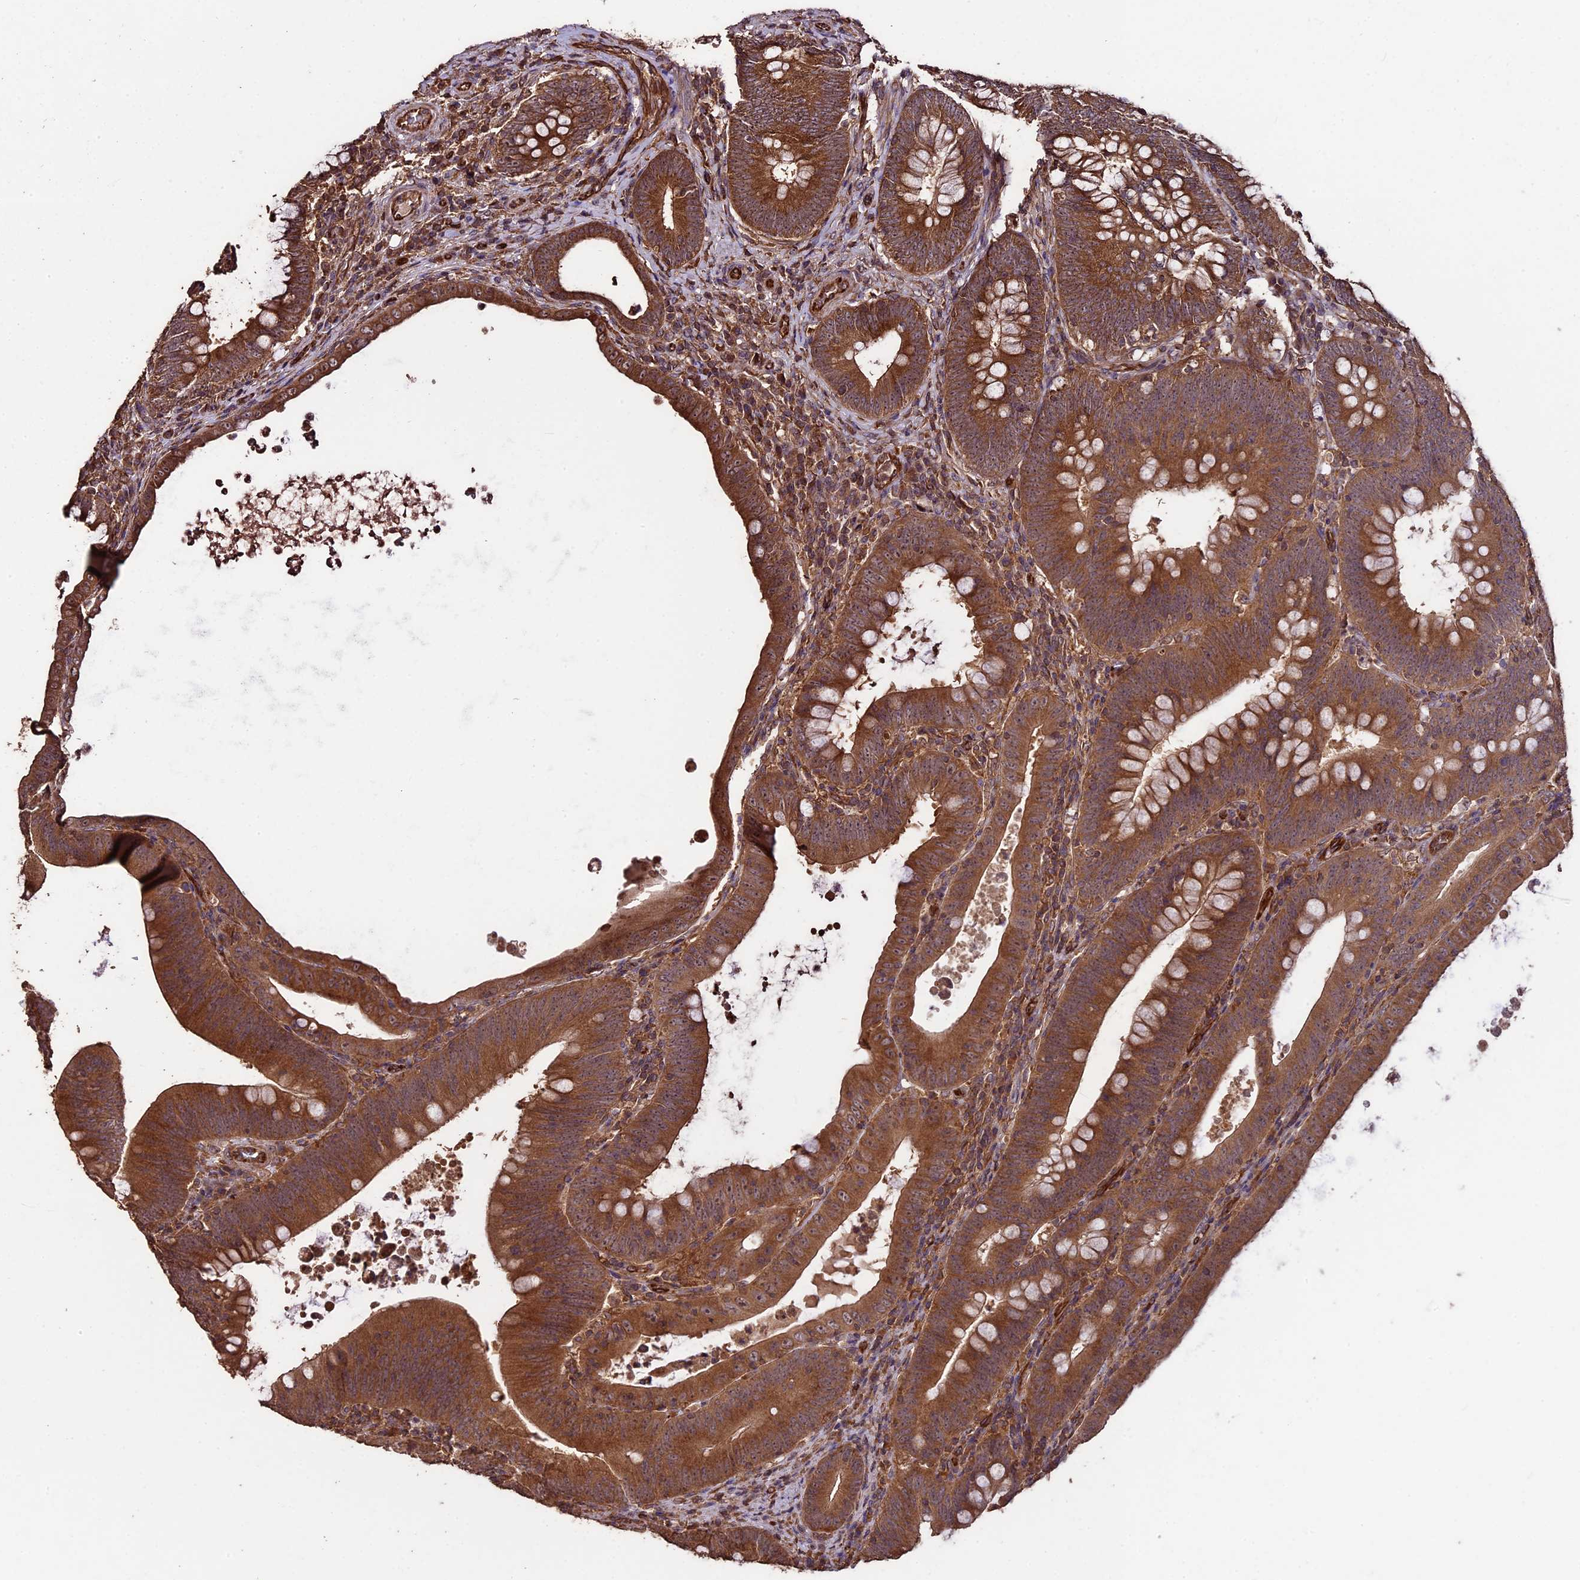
{"staining": {"intensity": "moderate", "quantity": ">75%", "location": "cytoplasmic/membranous"}, "tissue": "colorectal cancer", "cell_type": "Tumor cells", "image_type": "cancer", "snomed": [{"axis": "morphology", "description": "Normal tissue, NOS"}, {"axis": "topography", "description": "Colon"}], "caption": "Immunohistochemistry (IHC) of colorectal cancer displays medium levels of moderate cytoplasmic/membranous expression in about >75% of tumor cells. (Stains: DAB (3,3'-diaminobenzidine) in brown, nuclei in blue, Microscopy: brightfield microscopy at high magnification).", "gene": "TTLL10", "patient": {"sex": "female", "age": 82}}